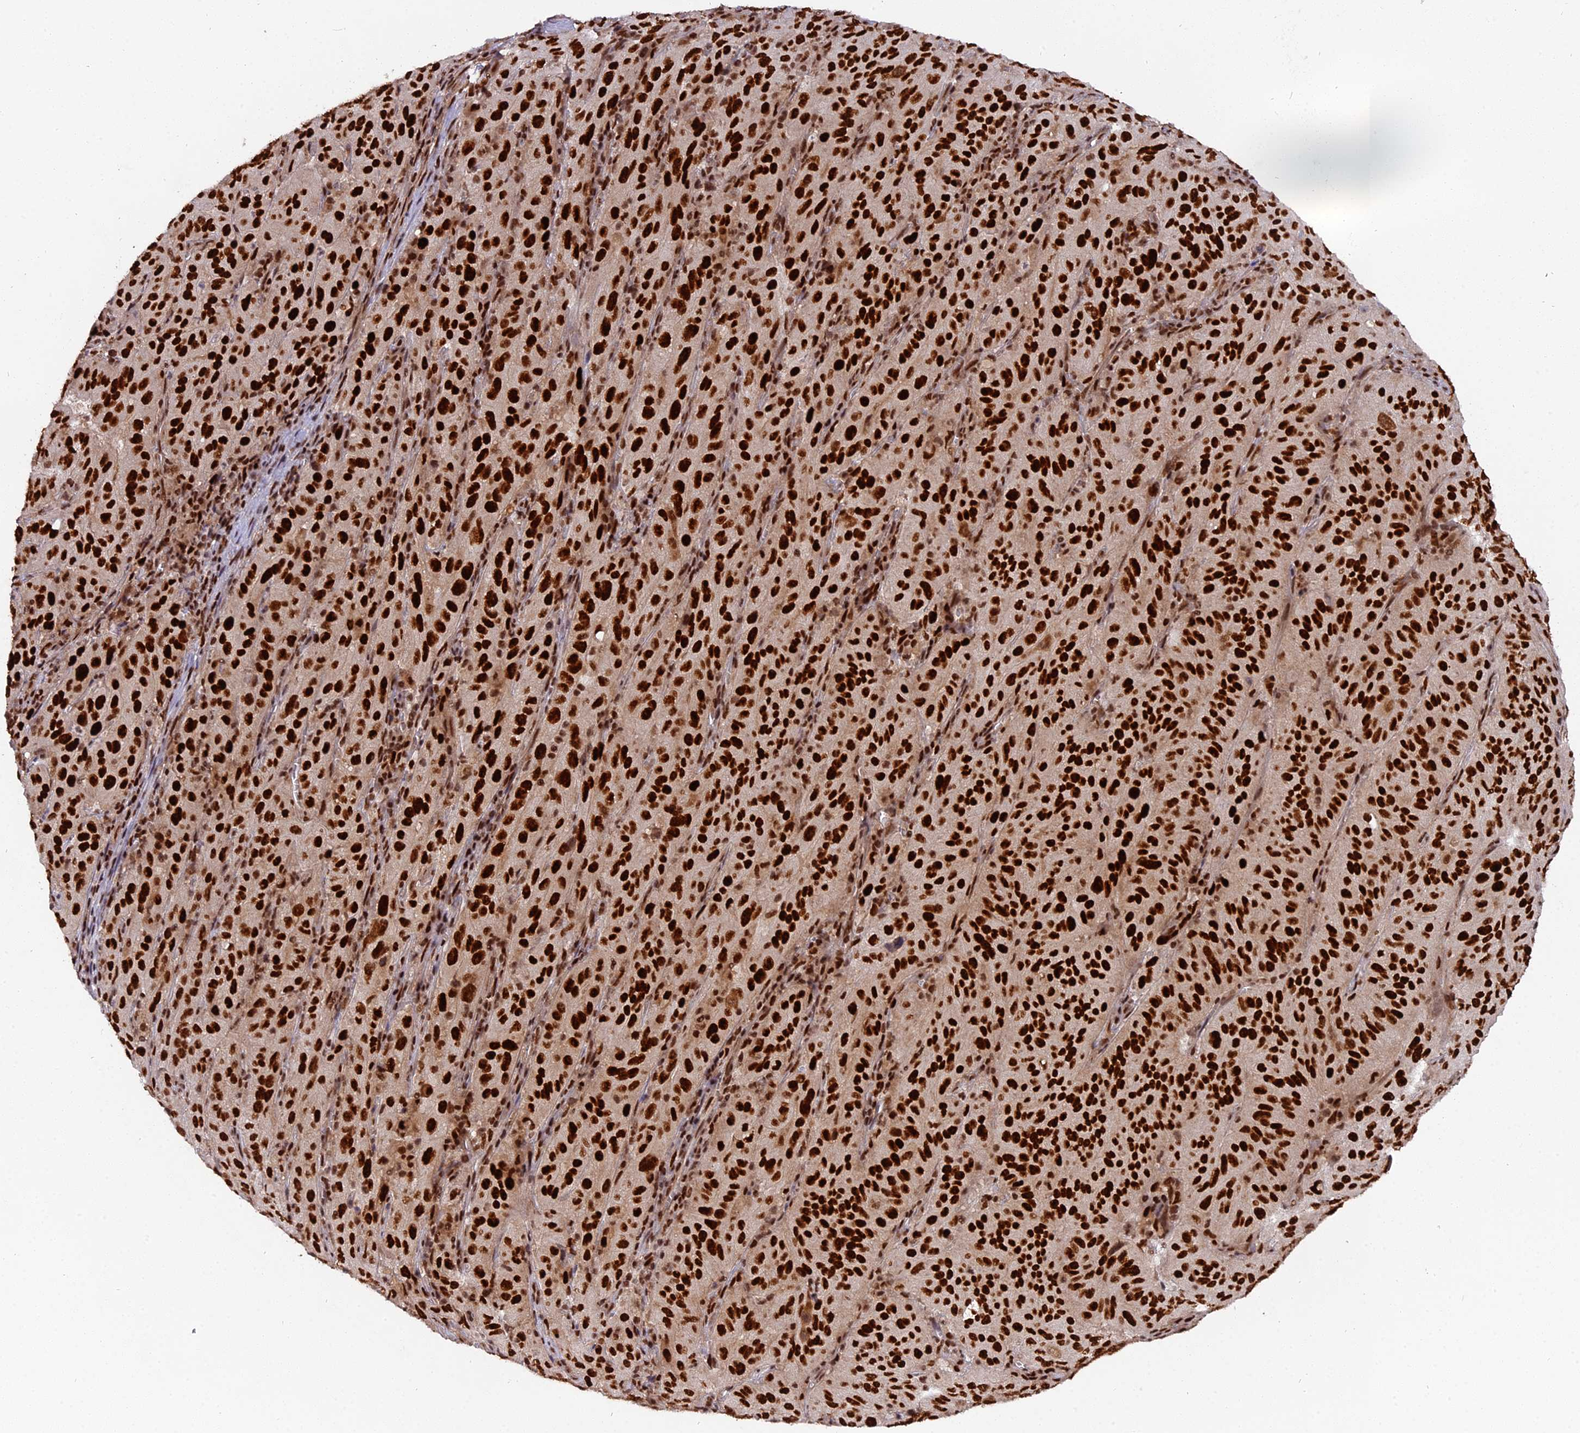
{"staining": {"intensity": "strong", "quantity": ">75%", "location": "nuclear"}, "tissue": "pancreatic cancer", "cell_type": "Tumor cells", "image_type": "cancer", "snomed": [{"axis": "morphology", "description": "Adenocarcinoma, NOS"}, {"axis": "topography", "description": "Pancreas"}], "caption": "IHC photomicrograph of neoplastic tissue: adenocarcinoma (pancreatic) stained using immunohistochemistry (IHC) reveals high levels of strong protein expression localized specifically in the nuclear of tumor cells, appearing as a nuclear brown color.", "gene": "RAMAC", "patient": {"sex": "male", "age": 63}}